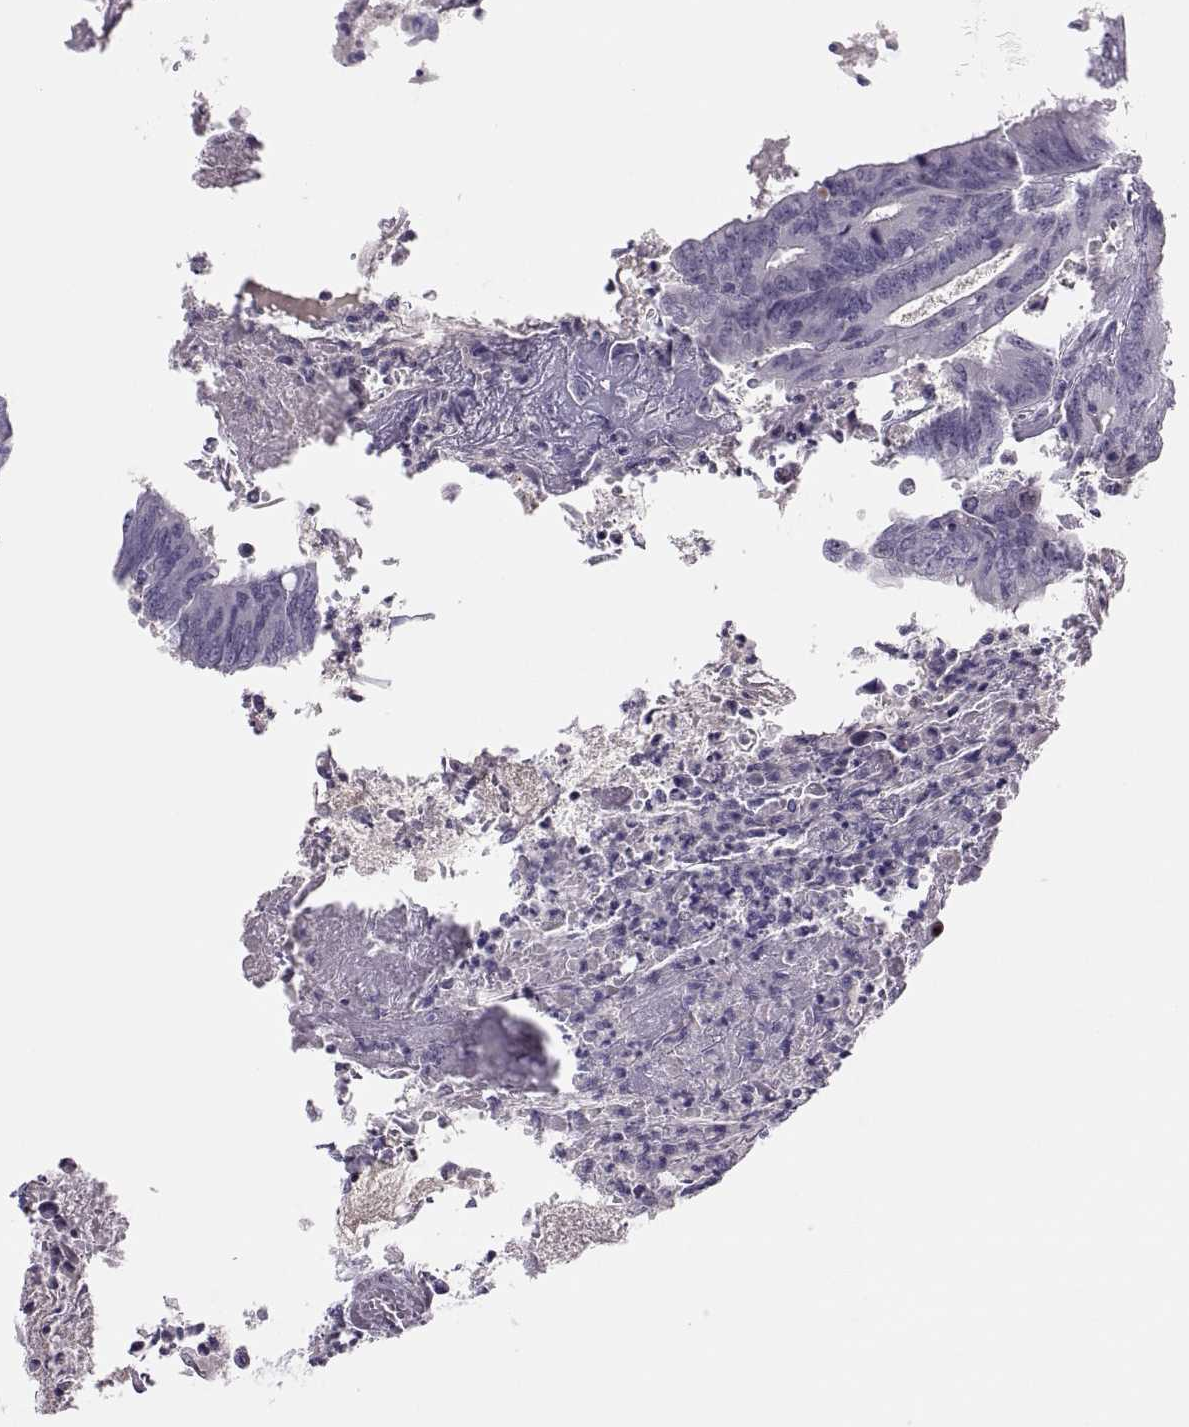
{"staining": {"intensity": "negative", "quantity": "none", "location": "none"}, "tissue": "colorectal cancer", "cell_type": "Tumor cells", "image_type": "cancer", "snomed": [{"axis": "morphology", "description": "Adenocarcinoma, NOS"}, {"axis": "topography", "description": "Colon"}], "caption": "This is an immunohistochemistry micrograph of human adenocarcinoma (colorectal). There is no positivity in tumor cells.", "gene": "CHCT1", "patient": {"sex": "female", "age": 70}}